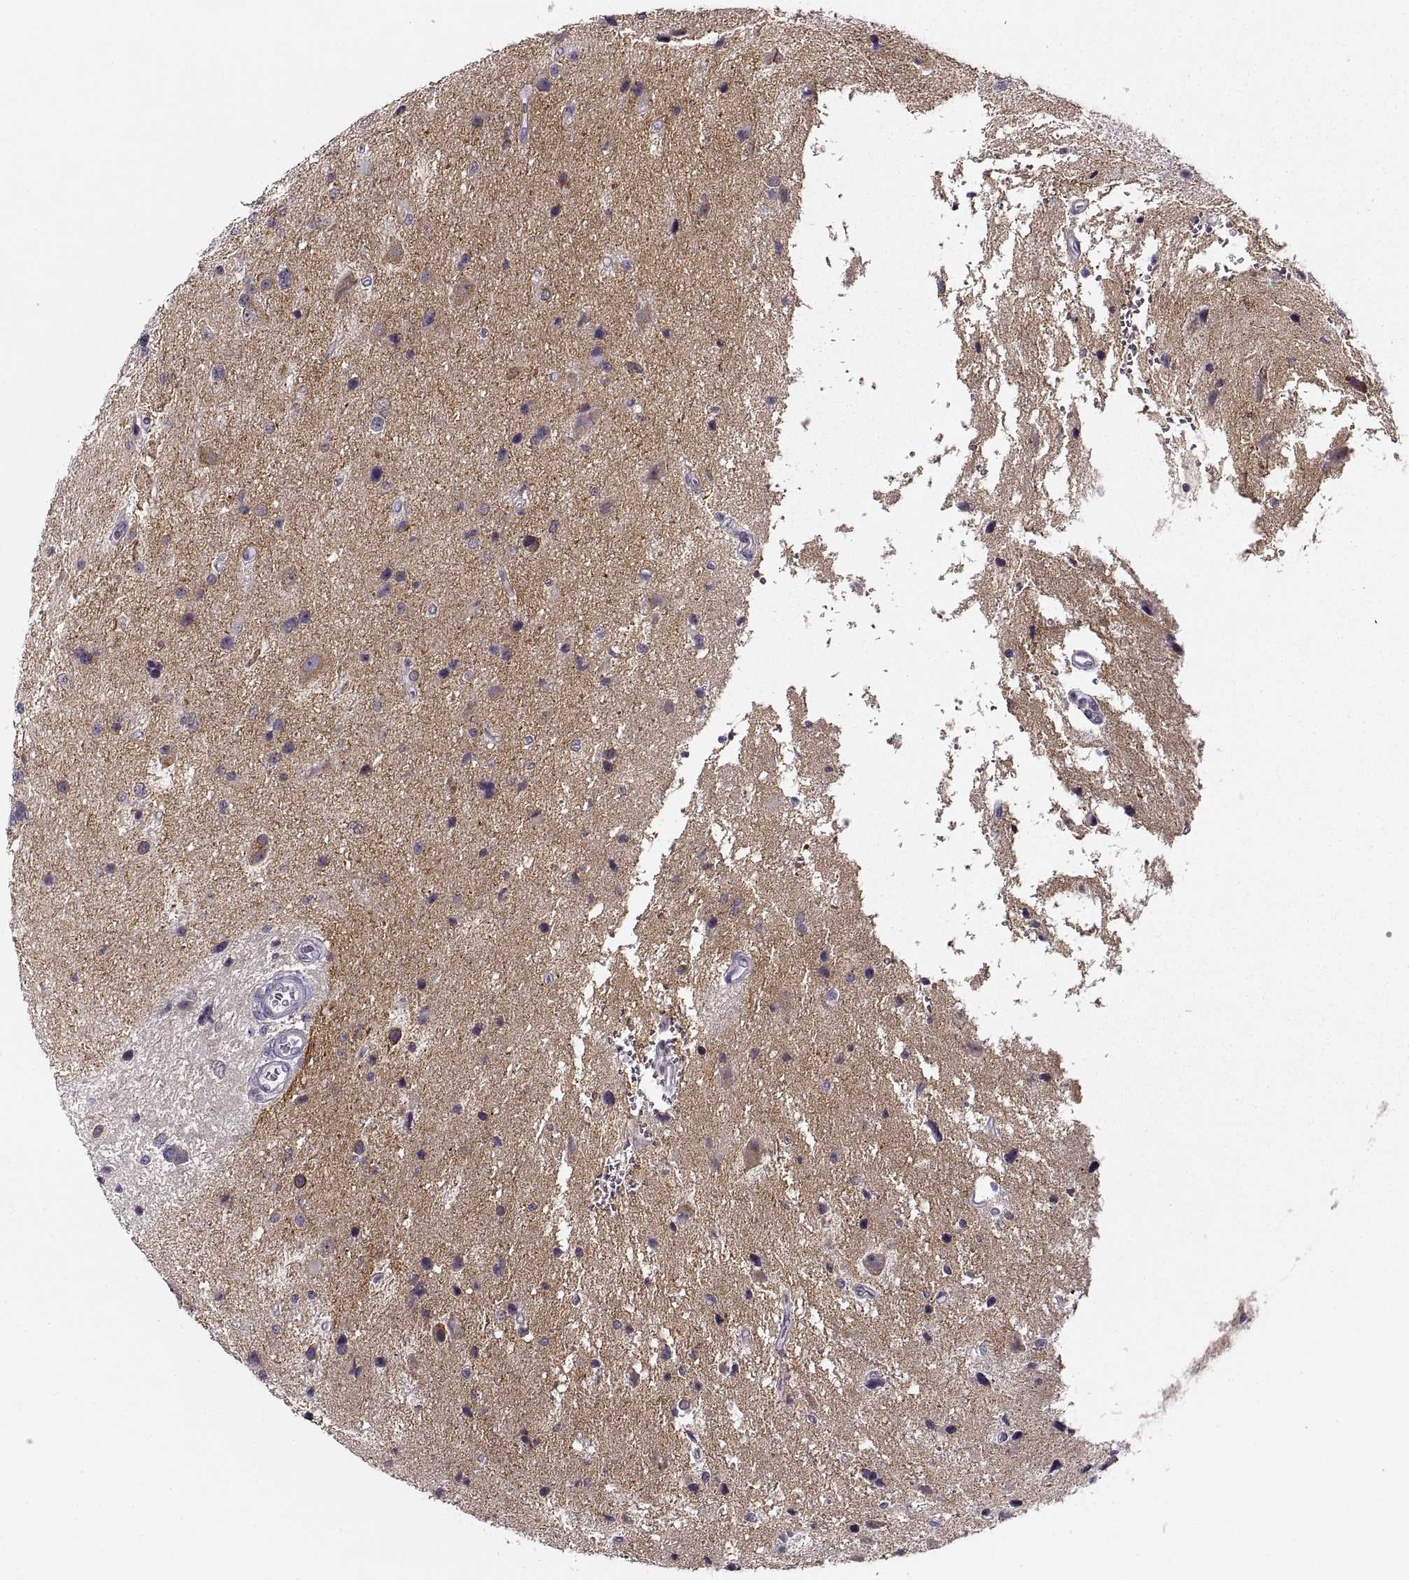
{"staining": {"intensity": "negative", "quantity": "none", "location": "none"}, "tissue": "glioma", "cell_type": "Tumor cells", "image_type": "cancer", "snomed": [{"axis": "morphology", "description": "Glioma, malignant, Low grade"}, {"axis": "topography", "description": "Brain"}], "caption": "Immunohistochemistry (IHC) image of human glioma stained for a protein (brown), which demonstrates no staining in tumor cells.", "gene": "CNTN1", "patient": {"sex": "female", "age": 32}}